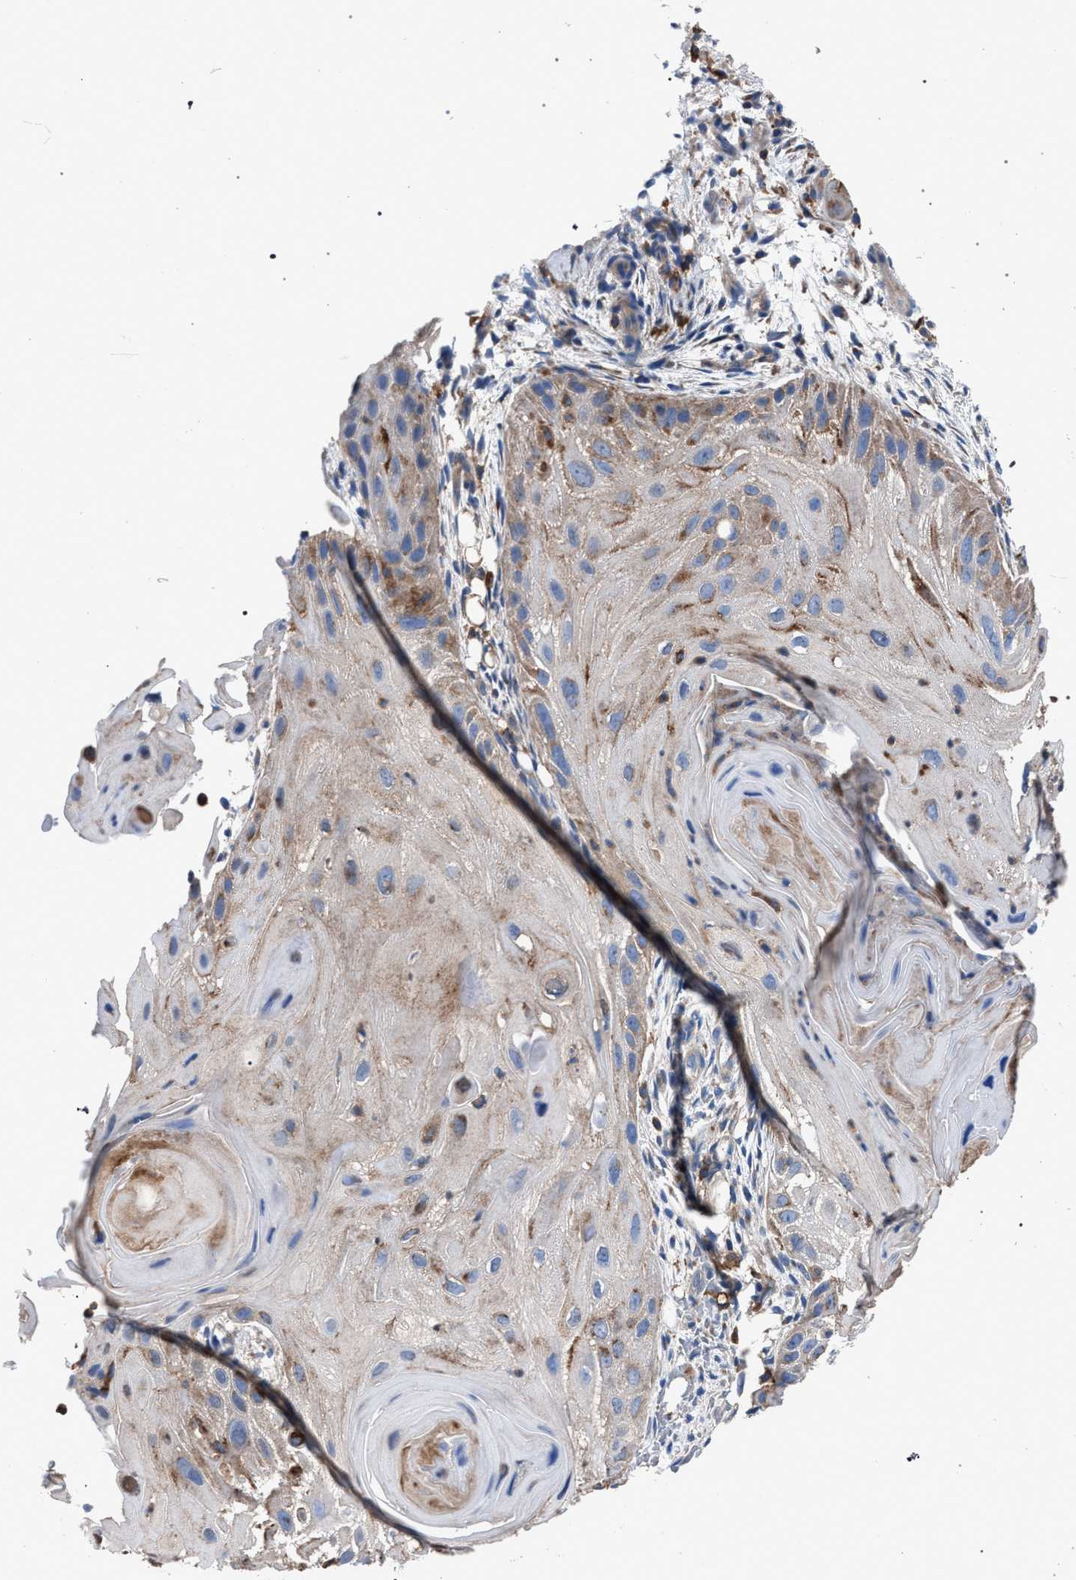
{"staining": {"intensity": "moderate", "quantity": "<25%", "location": "cytoplasmic/membranous"}, "tissue": "skin cancer", "cell_type": "Tumor cells", "image_type": "cancer", "snomed": [{"axis": "morphology", "description": "Squamous cell carcinoma, NOS"}, {"axis": "topography", "description": "Skin"}], "caption": "IHC (DAB) staining of human skin cancer (squamous cell carcinoma) displays moderate cytoplasmic/membranous protein positivity in approximately <25% of tumor cells. (Brightfield microscopy of DAB IHC at high magnification).", "gene": "ATP6V0A1", "patient": {"sex": "female", "age": 77}}